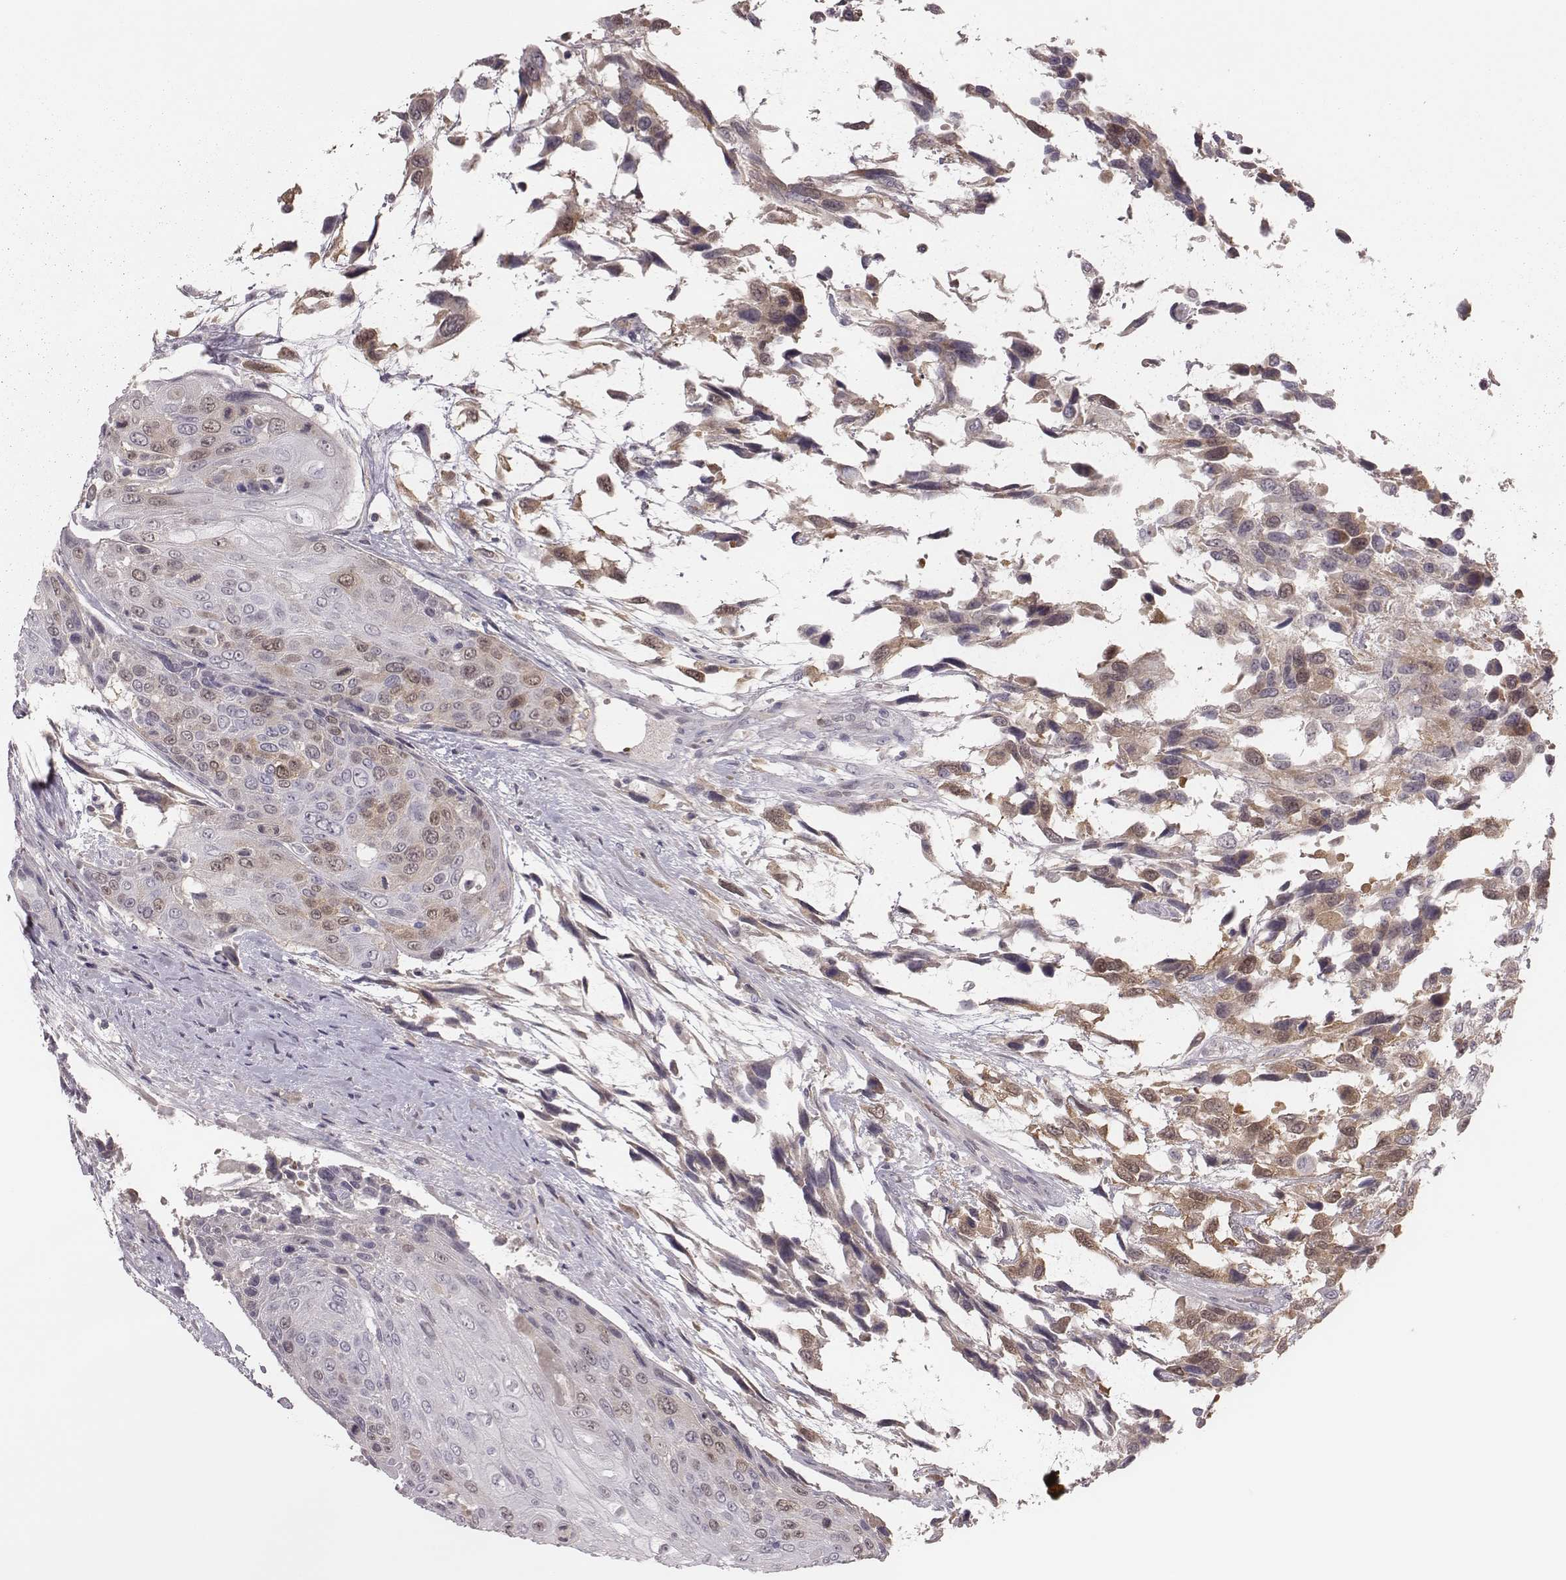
{"staining": {"intensity": "moderate", "quantity": "<25%", "location": "cytoplasmic/membranous"}, "tissue": "urothelial cancer", "cell_type": "Tumor cells", "image_type": "cancer", "snomed": [{"axis": "morphology", "description": "Urothelial carcinoma, High grade"}, {"axis": "topography", "description": "Urinary bladder"}], "caption": "Immunohistochemistry (IHC) staining of high-grade urothelial carcinoma, which demonstrates low levels of moderate cytoplasmic/membranous positivity in approximately <25% of tumor cells indicating moderate cytoplasmic/membranous protein staining. The staining was performed using DAB (brown) for protein detection and nuclei were counterstained in hematoxylin (blue).", "gene": "PBK", "patient": {"sex": "female", "age": 70}}